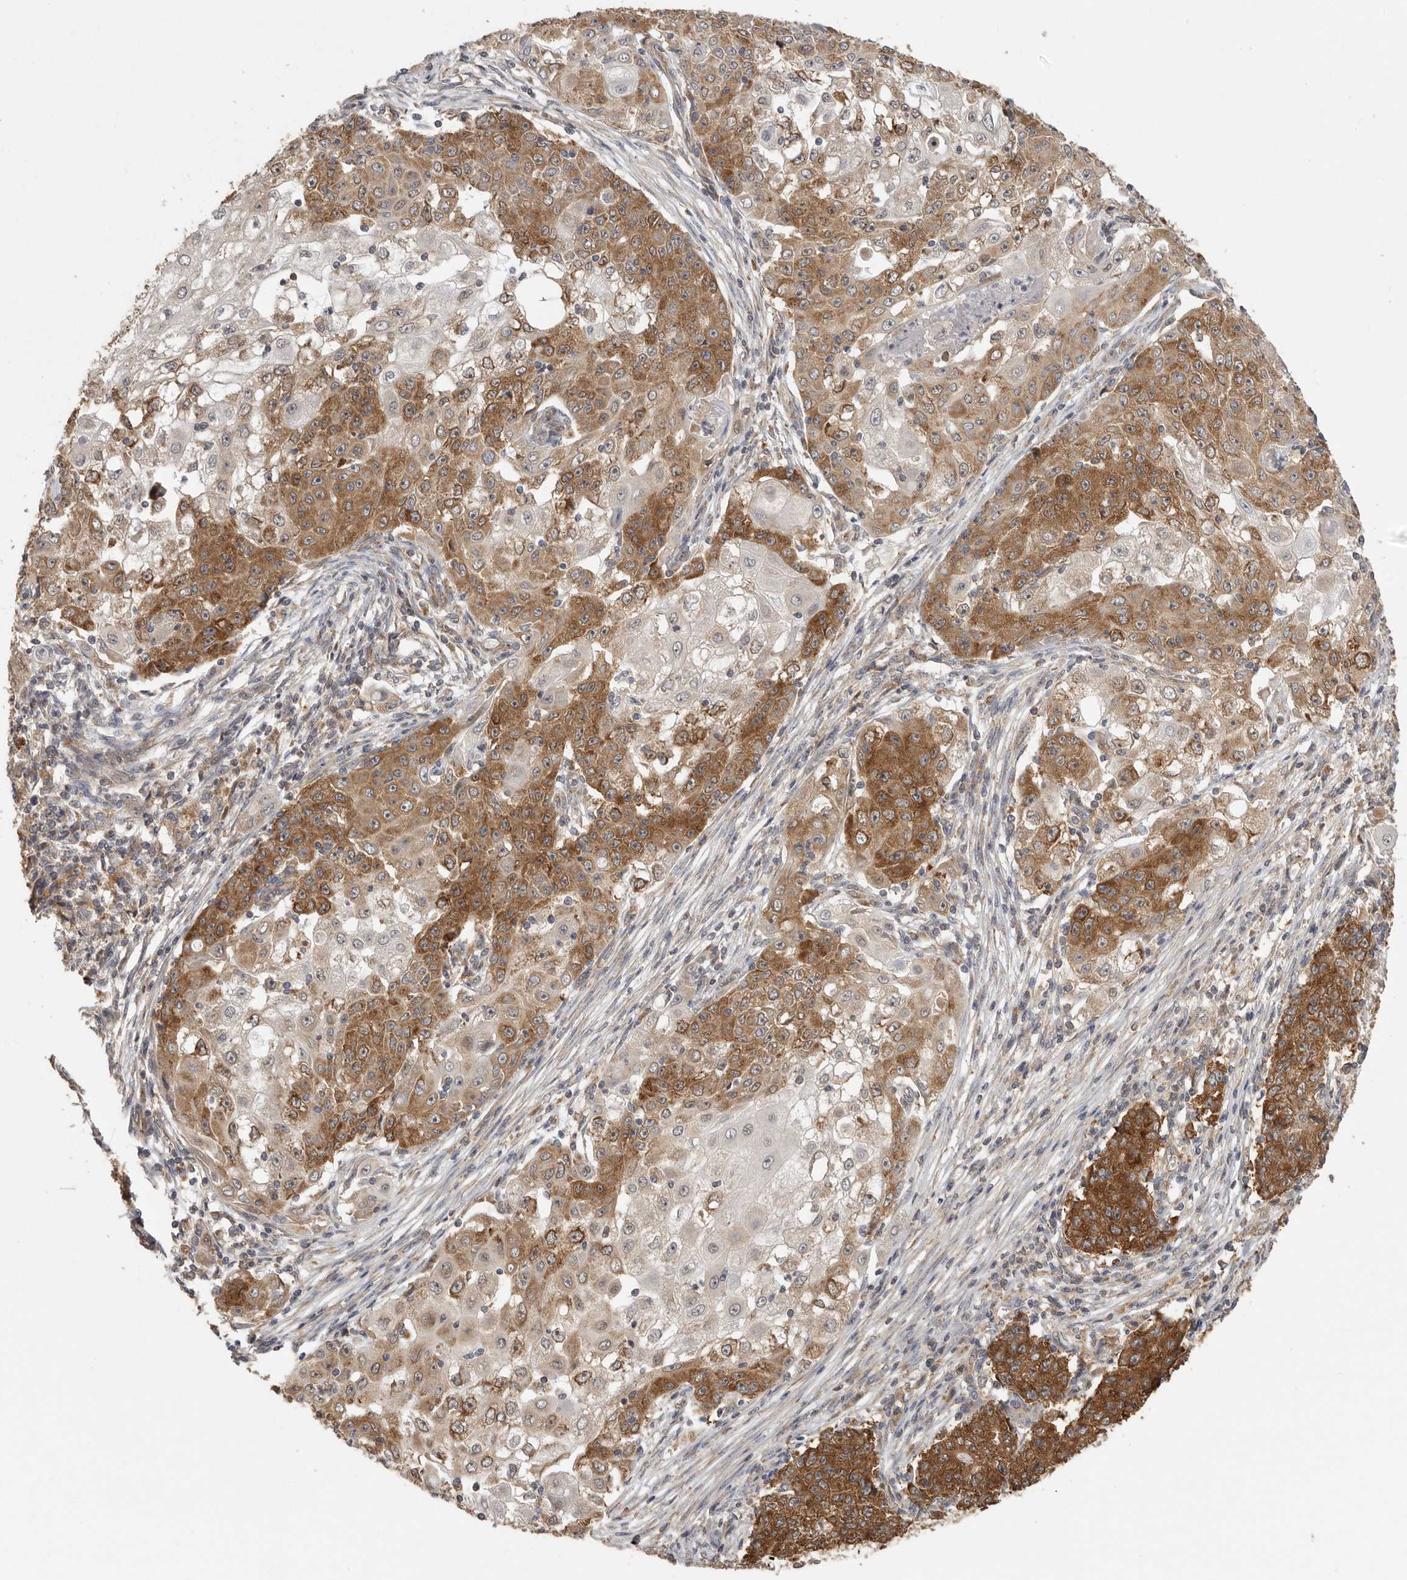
{"staining": {"intensity": "strong", "quantity": "25%-75%", "location": "cytoplasmic/membranous"}, "tissue": "ovarian cancer", "cell_type": "Tumor cells", "image_type": "cancer", "snomed": [{"axis": "morphology", "description": "Carcinoma, endometroid"}, {"axis": "topography", "description": "Ovary"}], "caption": "Ovarian cancer stained with immunohistochemistry (IHC) exhibits strong cytoplasmic/membranous staining in approximately 25%-75% of tumor cells.", "gene": "CCT8", "patient": {"sex": "female", "age": 42}}